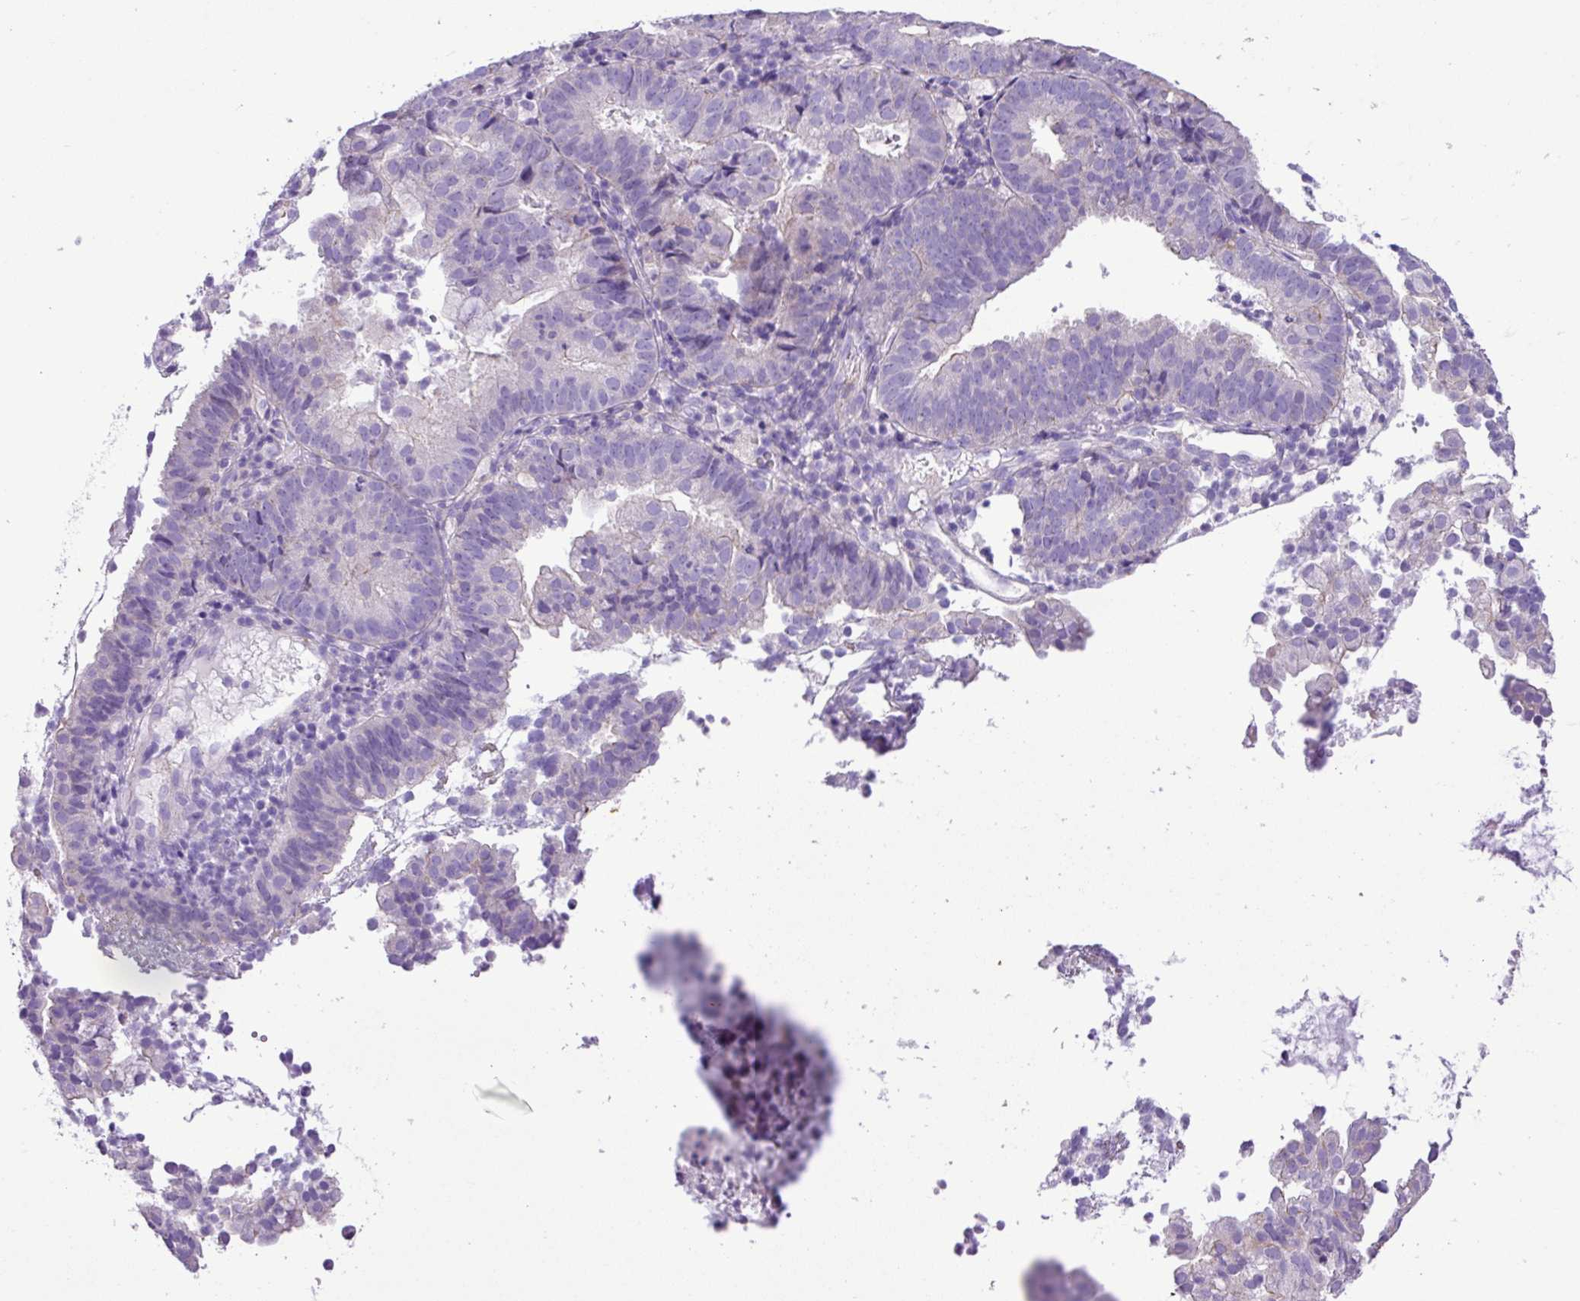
{"staining": {"intensity": "negative", "quantity": "none", "location": "none"}, "tissue": "endometrial cancer", "cell_type": "Tumor cells", "image_type": "cancer", "snomed": [{"axis": "morphology", "description": "Adenocarcinoma, NOS"}, {"axis": "topography", "description": "Endometrium"}], "caption": "Endometrial cancer (adenocarcinoma) was stained to show a protein in brown. There is no significant expression in tumor cells.", "gene": "ZNF334", "patient": {"sex": "female", "age": 80}}